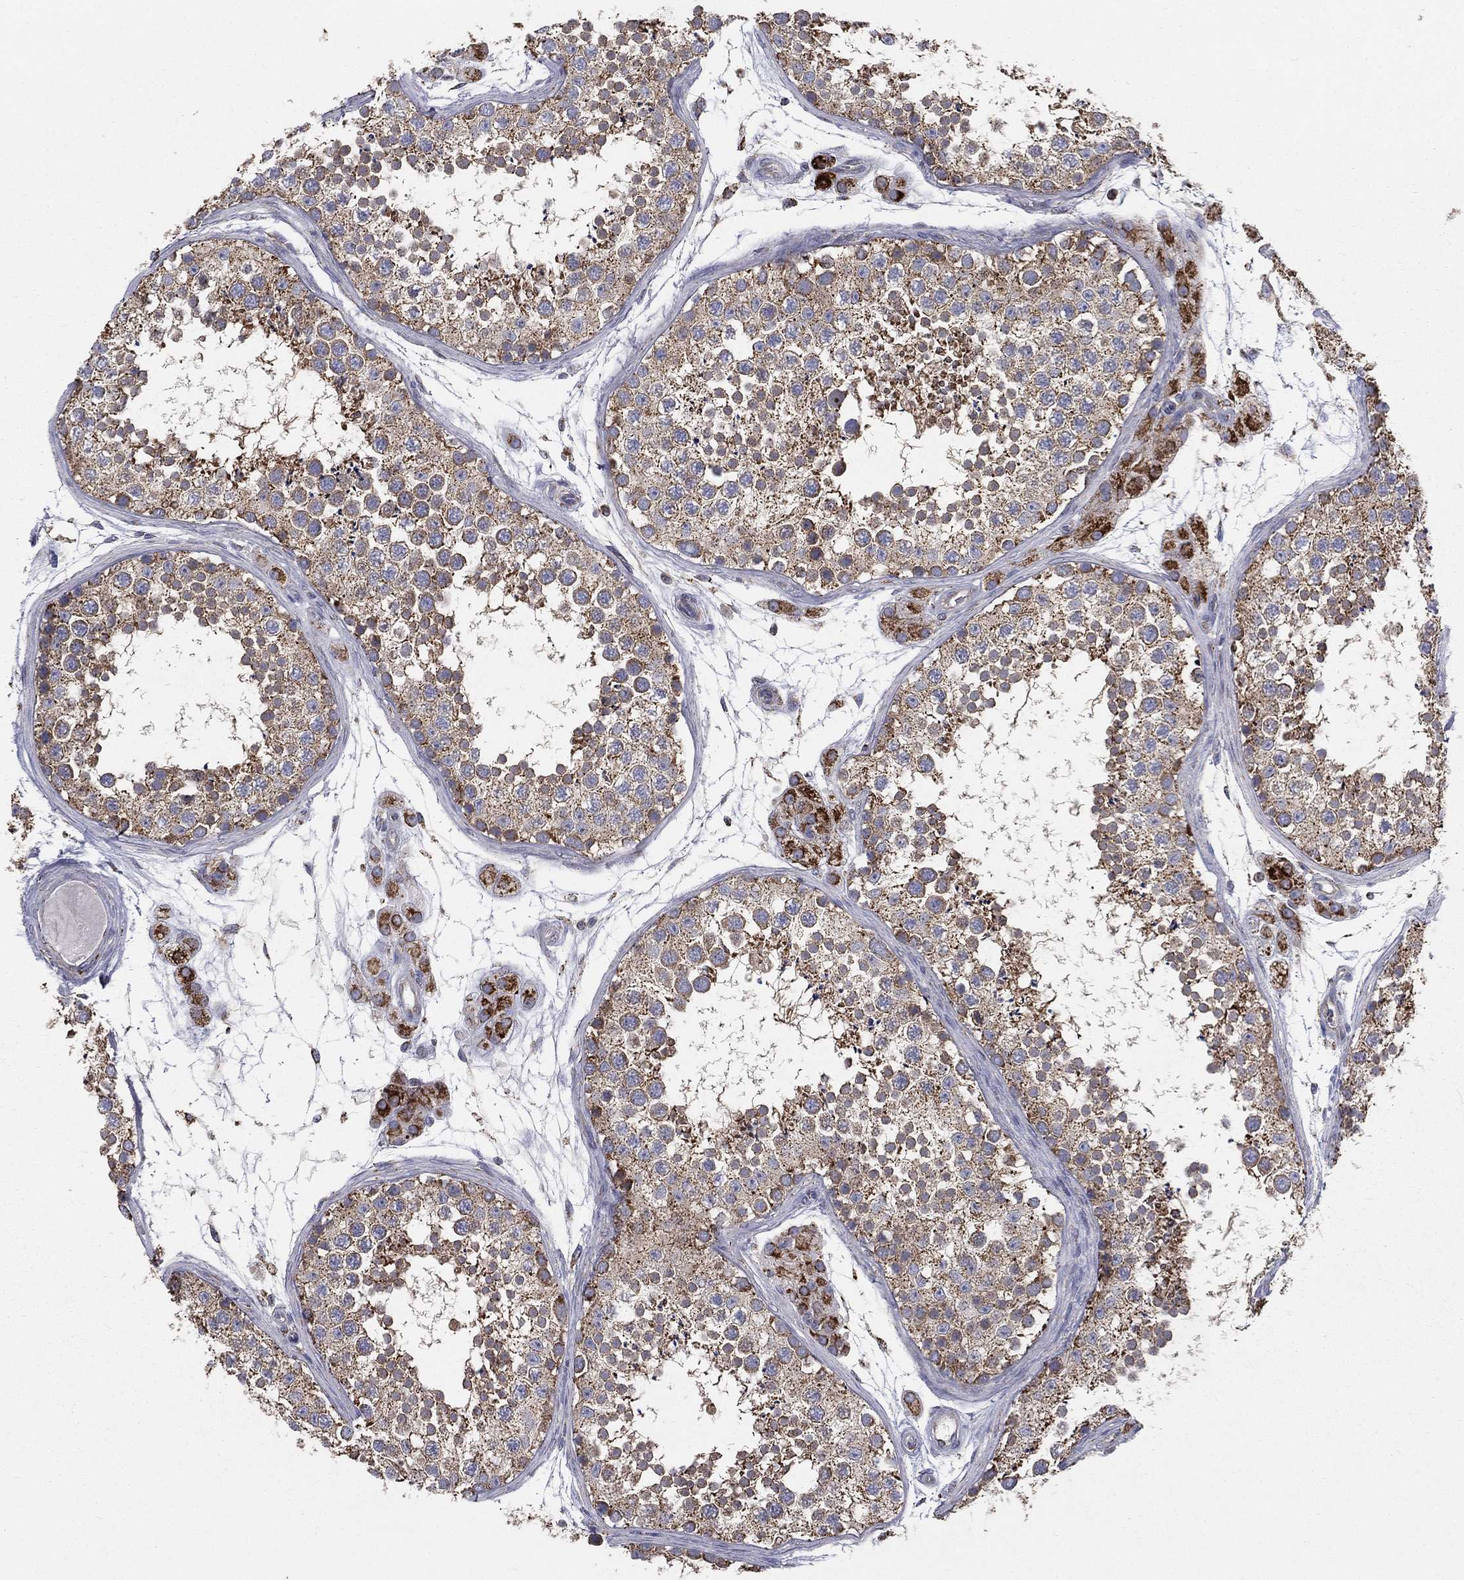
{"staining": {"intensity": "moderate", "quantity": ">75%", "location": "cytoplasmic/membranous"}, "tissue": "testis", "cell_type": "Cells in seminiferous ducts", "image_type": "normal", "snomed": [{"axis": "morphology", "description": "Normal tissue, NOS"}, {"axis": "topography", "description": "Testis"}], "caption": "Testis stained with DAB IHC displays medium levels of moderate cytoplasmic/membranous positivity in about >75% of cells in seminiferous ducts.", "gene": "HADH", "patient": {"sex": "male", "age": 41}}